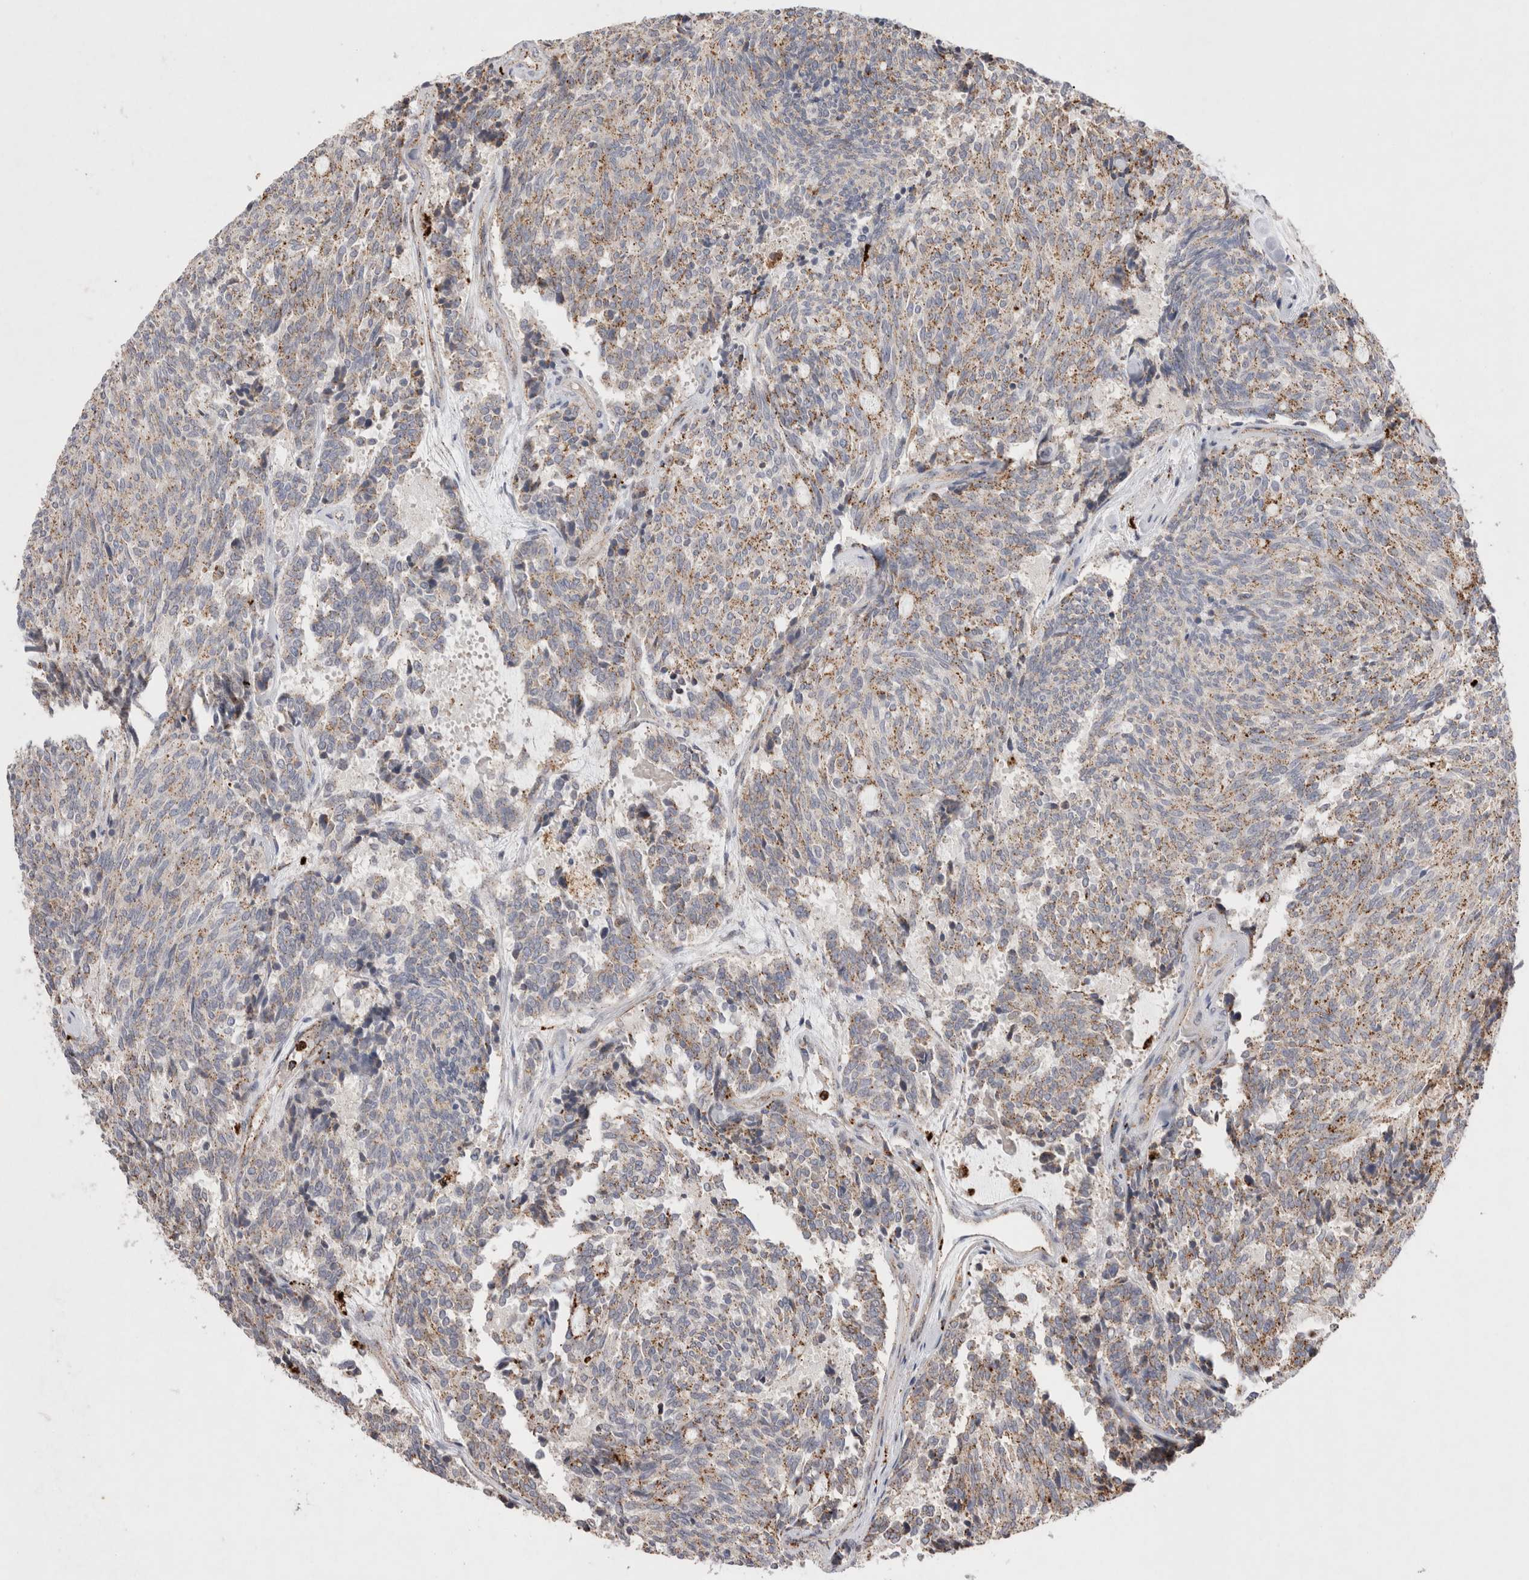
{"staining": {"intensity": "moderate", "quantity": "25%-75%", "location": "cytoplasmic/membranous"}, "tissue": "carcinoid", "cell_type": "Tumor cells", "image_type": "cancer", "snomed": [{"axis": "morphology", "description": "Carcinoid, malignant, NOS"}, {"axis": "topography", "description": "Pancreas"}], "caption": "Immunohistochemical staining of malignant carcinoid demonstrates moderate cytoplasmic/membranous protein staining in about 25%-75% of tumor cells.", "gene": "CTSA", "patient": {"sex": "female", "age": 54}}